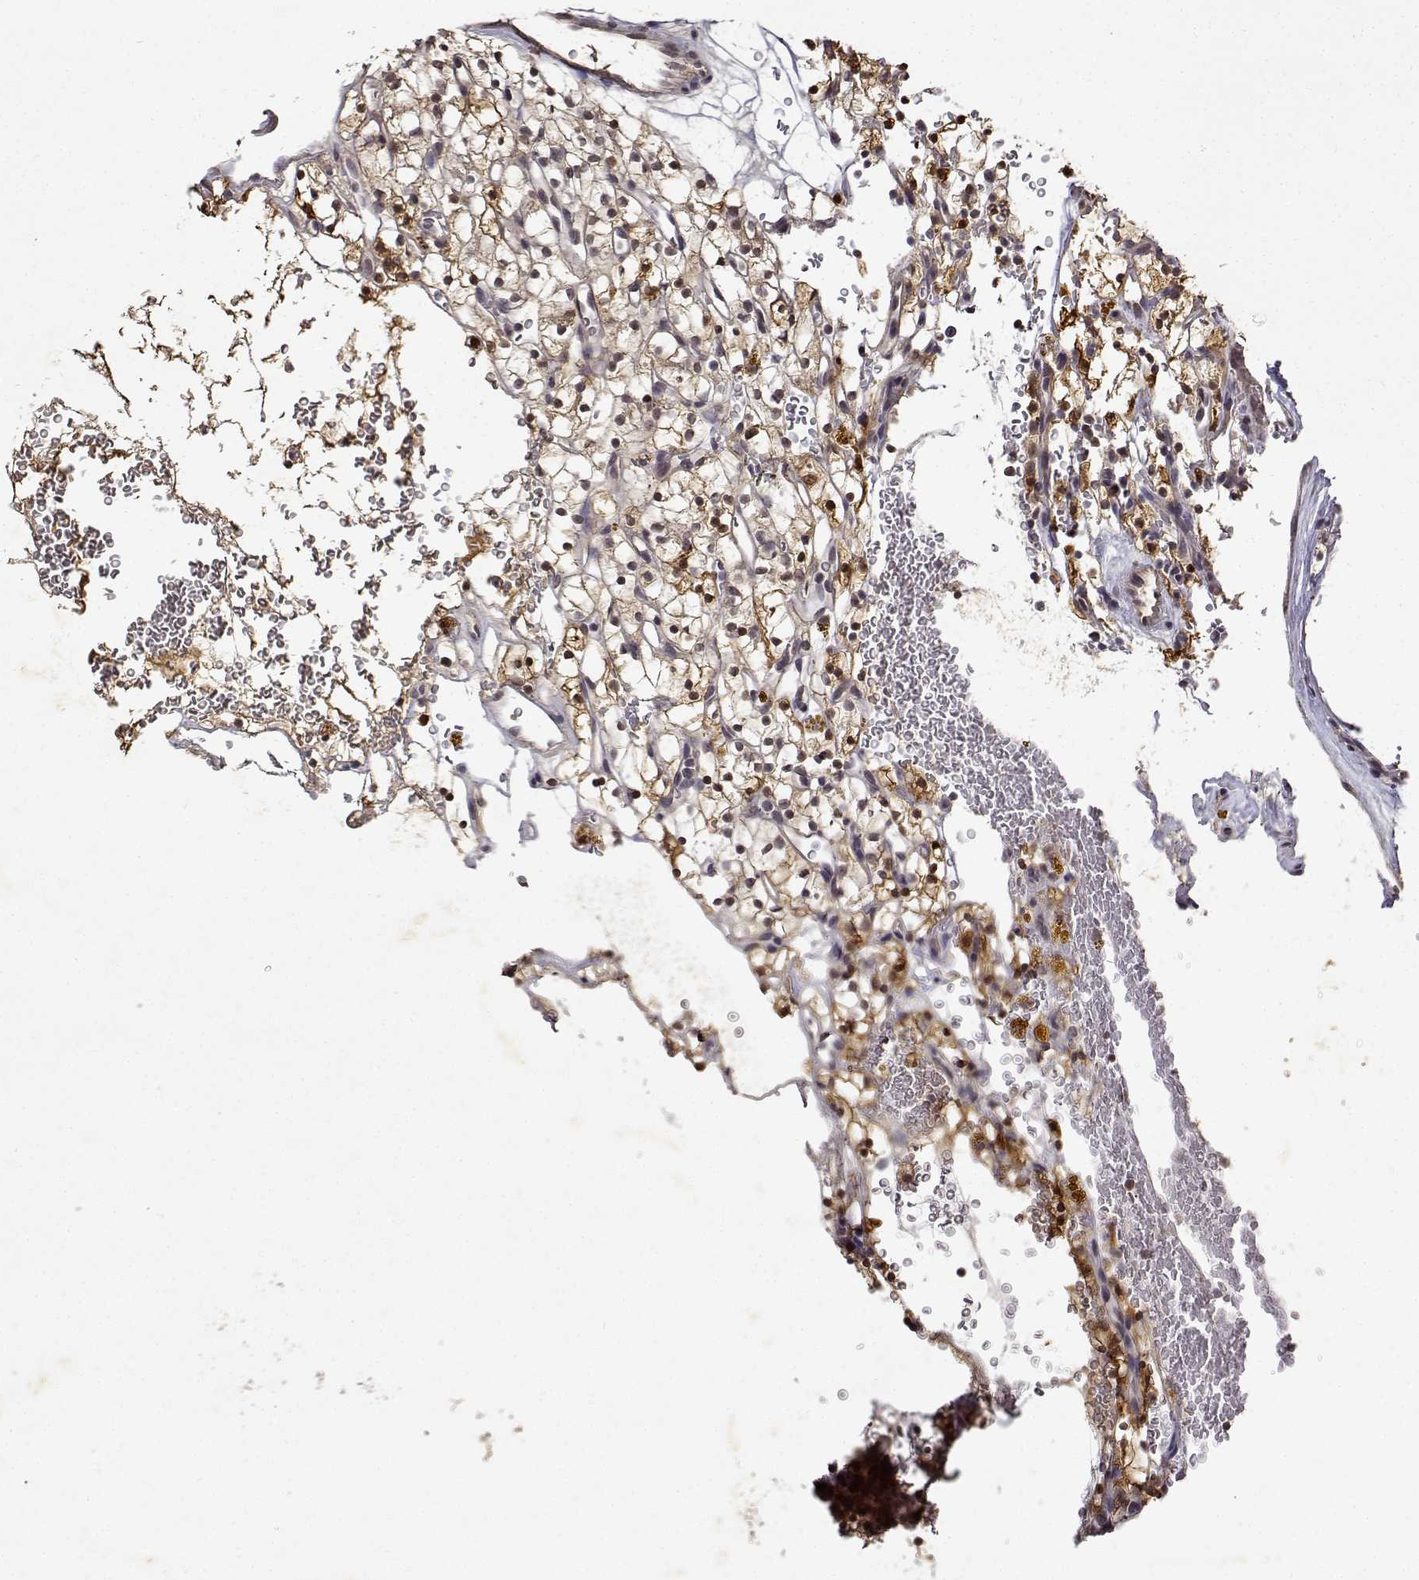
{"staining": {"intensity": "moderate", "quantity": "<25%", "location": "cytoplasmic/membranous,nuclear"}, "tissue": "renal cancer", "cell_type": "Tumor cells", "image_type": "cancer", "snomed": [{"axis": "morphology", "description": "Adenocarcinoma, NOS"}, {"axis": "topography", "description": "Kidney"}], "caption": "Protein expression analysis of renal cancer exhibits moderate cytoplasmic/membranous and nuclear expression in approximately <25% of tumor cells.", "gene": "BDNF", "patient": {"sex": "female", "age": 64}}